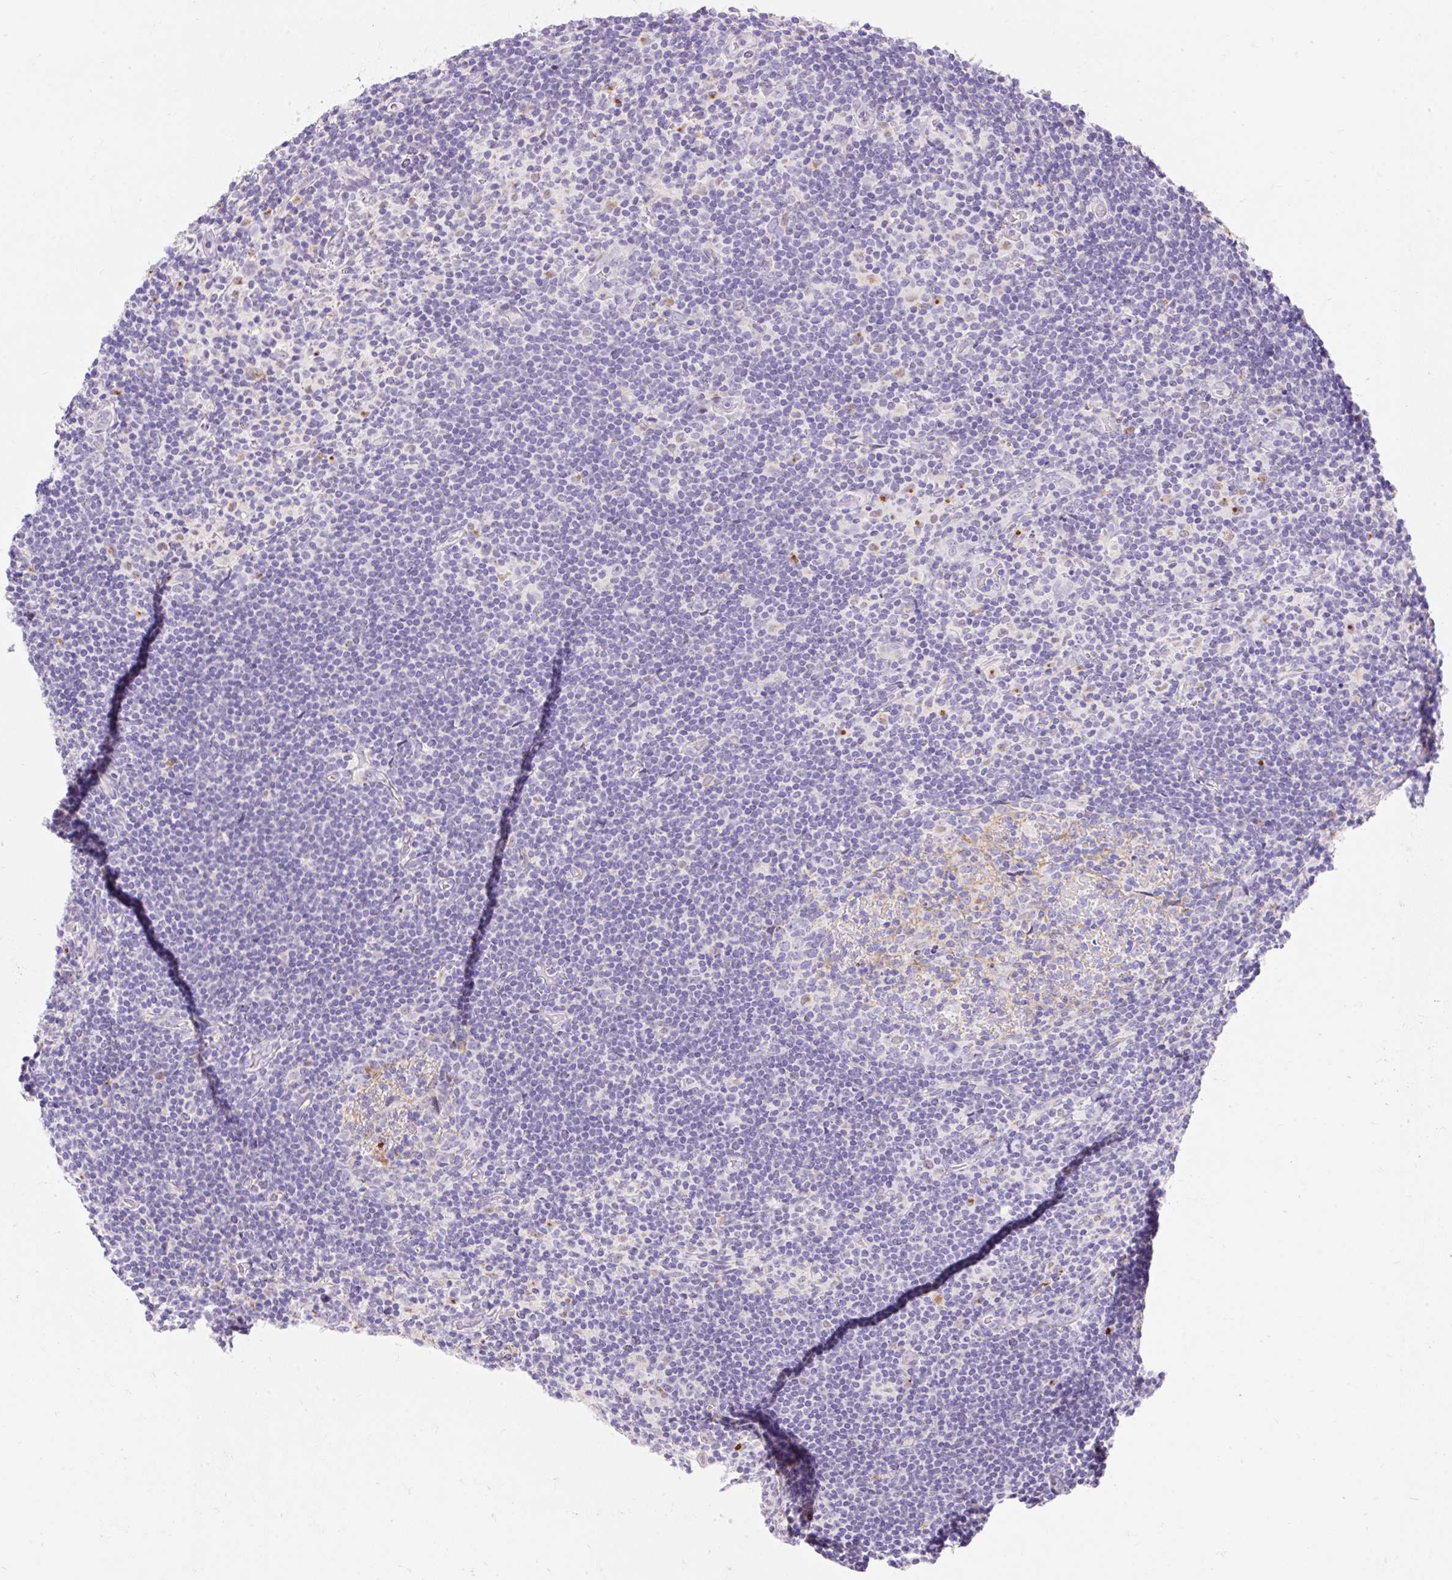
{"staining": {"intensity": "negative", "quantity": "none", "location": "none"}, "tissue": "lymphoma", "cell_type": "Tumor cells", "image_type": "cancer", "snomed": [{"axis": "morphology", "description": "Hodgkin's disease, NOS"}, {"axis": "topography", "description": "Lymph node"}], "caption": "This is a histopathology image of IHC staining of lymphoma, which shows no staining in tumor cells. (IHC, brightfield microscopy, high magnification).", "gene": "TMEM150C", "patient": {"sex": "female", "age": 57}}